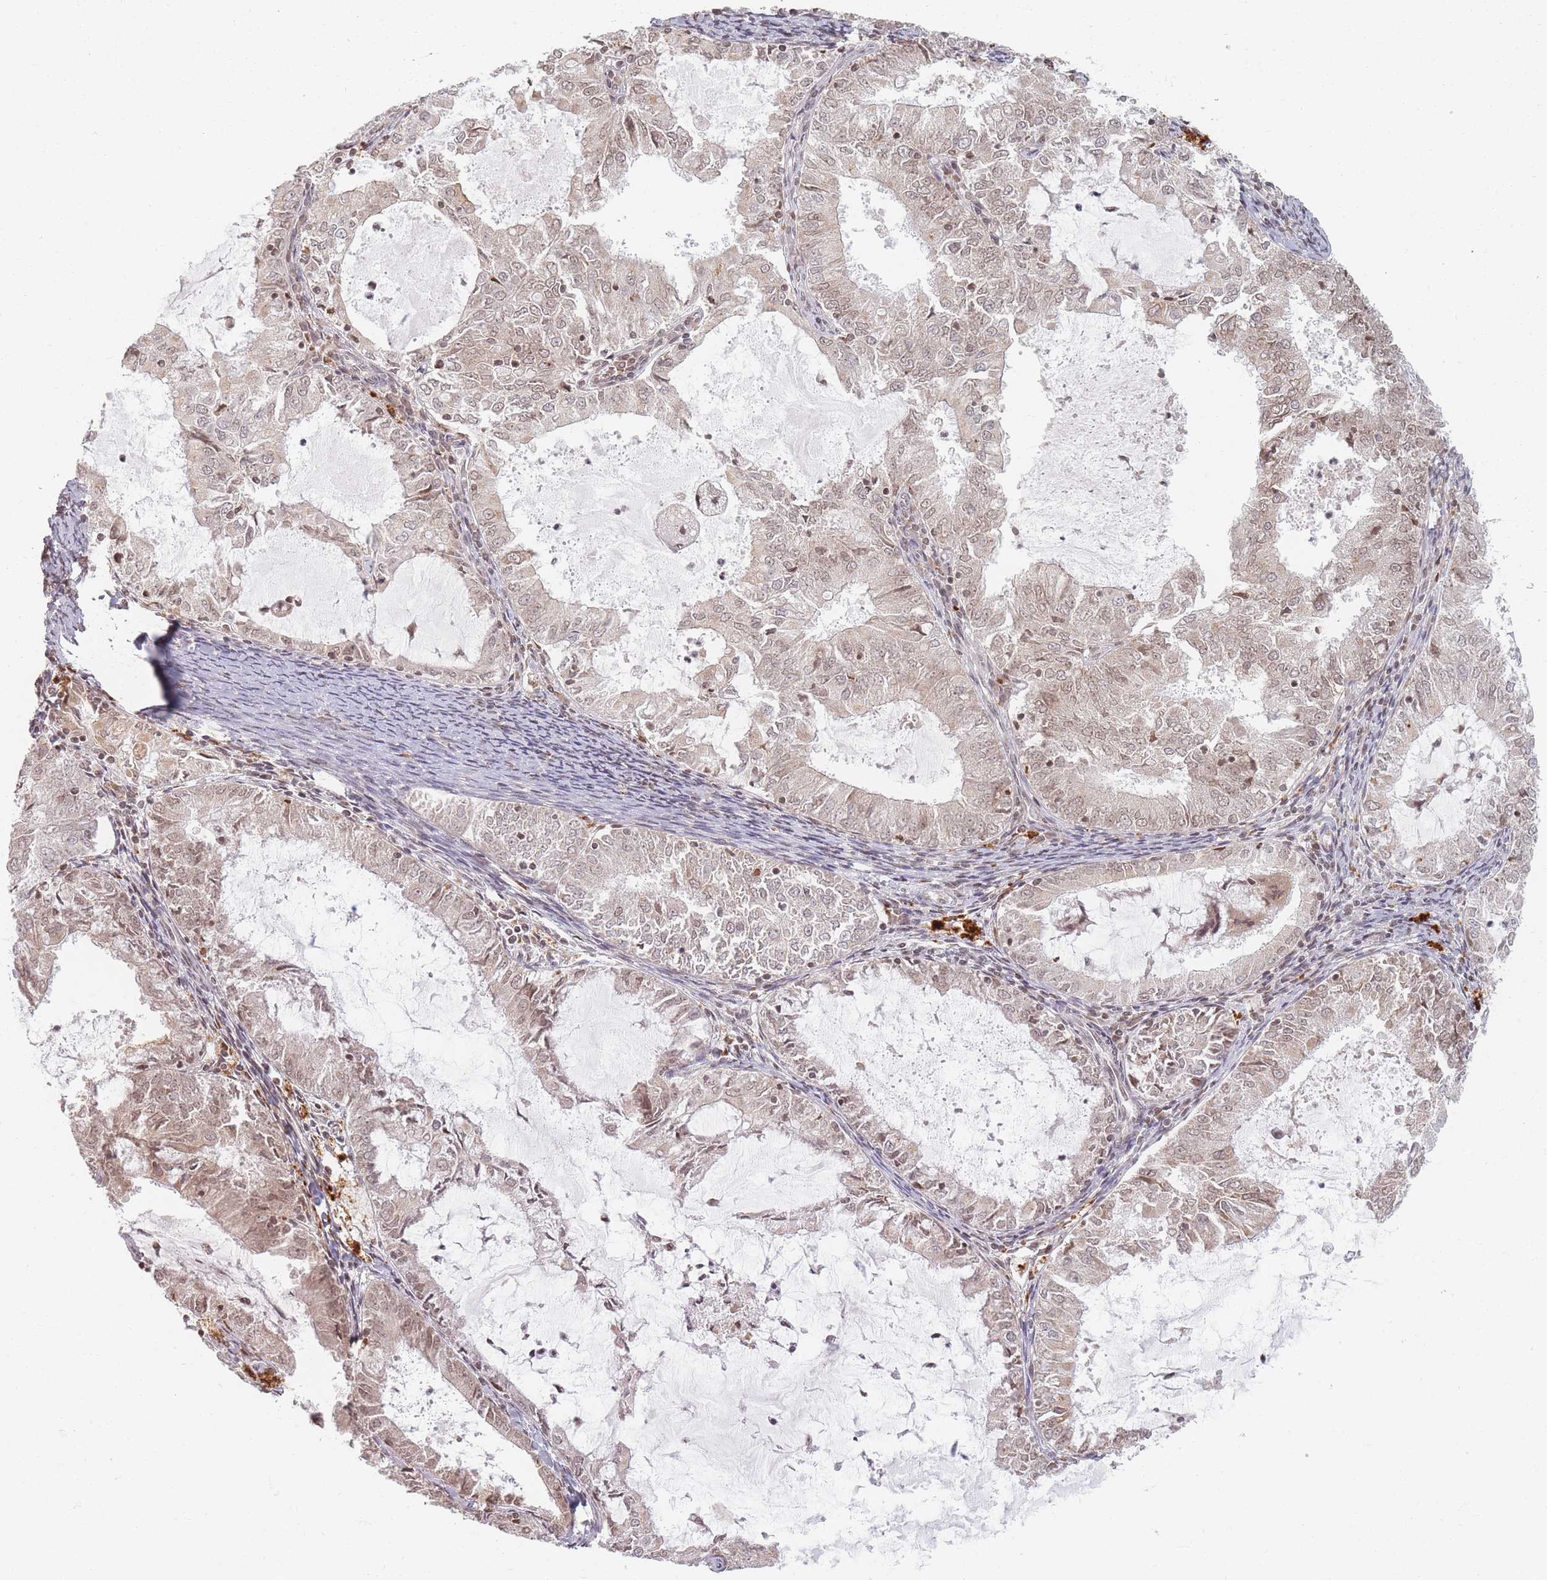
{"staining": {"intensity": "weak", "quantity": ">75%", "location": "cytoplasmic/membranous,nuclear"}, "tissue": "endometrial cancer", "cell_type": "Tumor cells", "image_type": "cancer", "snomed": [{"axis": "morphology", "description": "Adenocarcinoma, NOS"}, {"axis": "topography", "description": "Endometrium"}], "caption": "Endometrial adenocarcinoma tissue displays weak cytoplasmic/membranous and nuclear expression in approximately >75% of tumor cells", "gene": "SPATA45", "patient": {"sex": "female", "age": 57}}